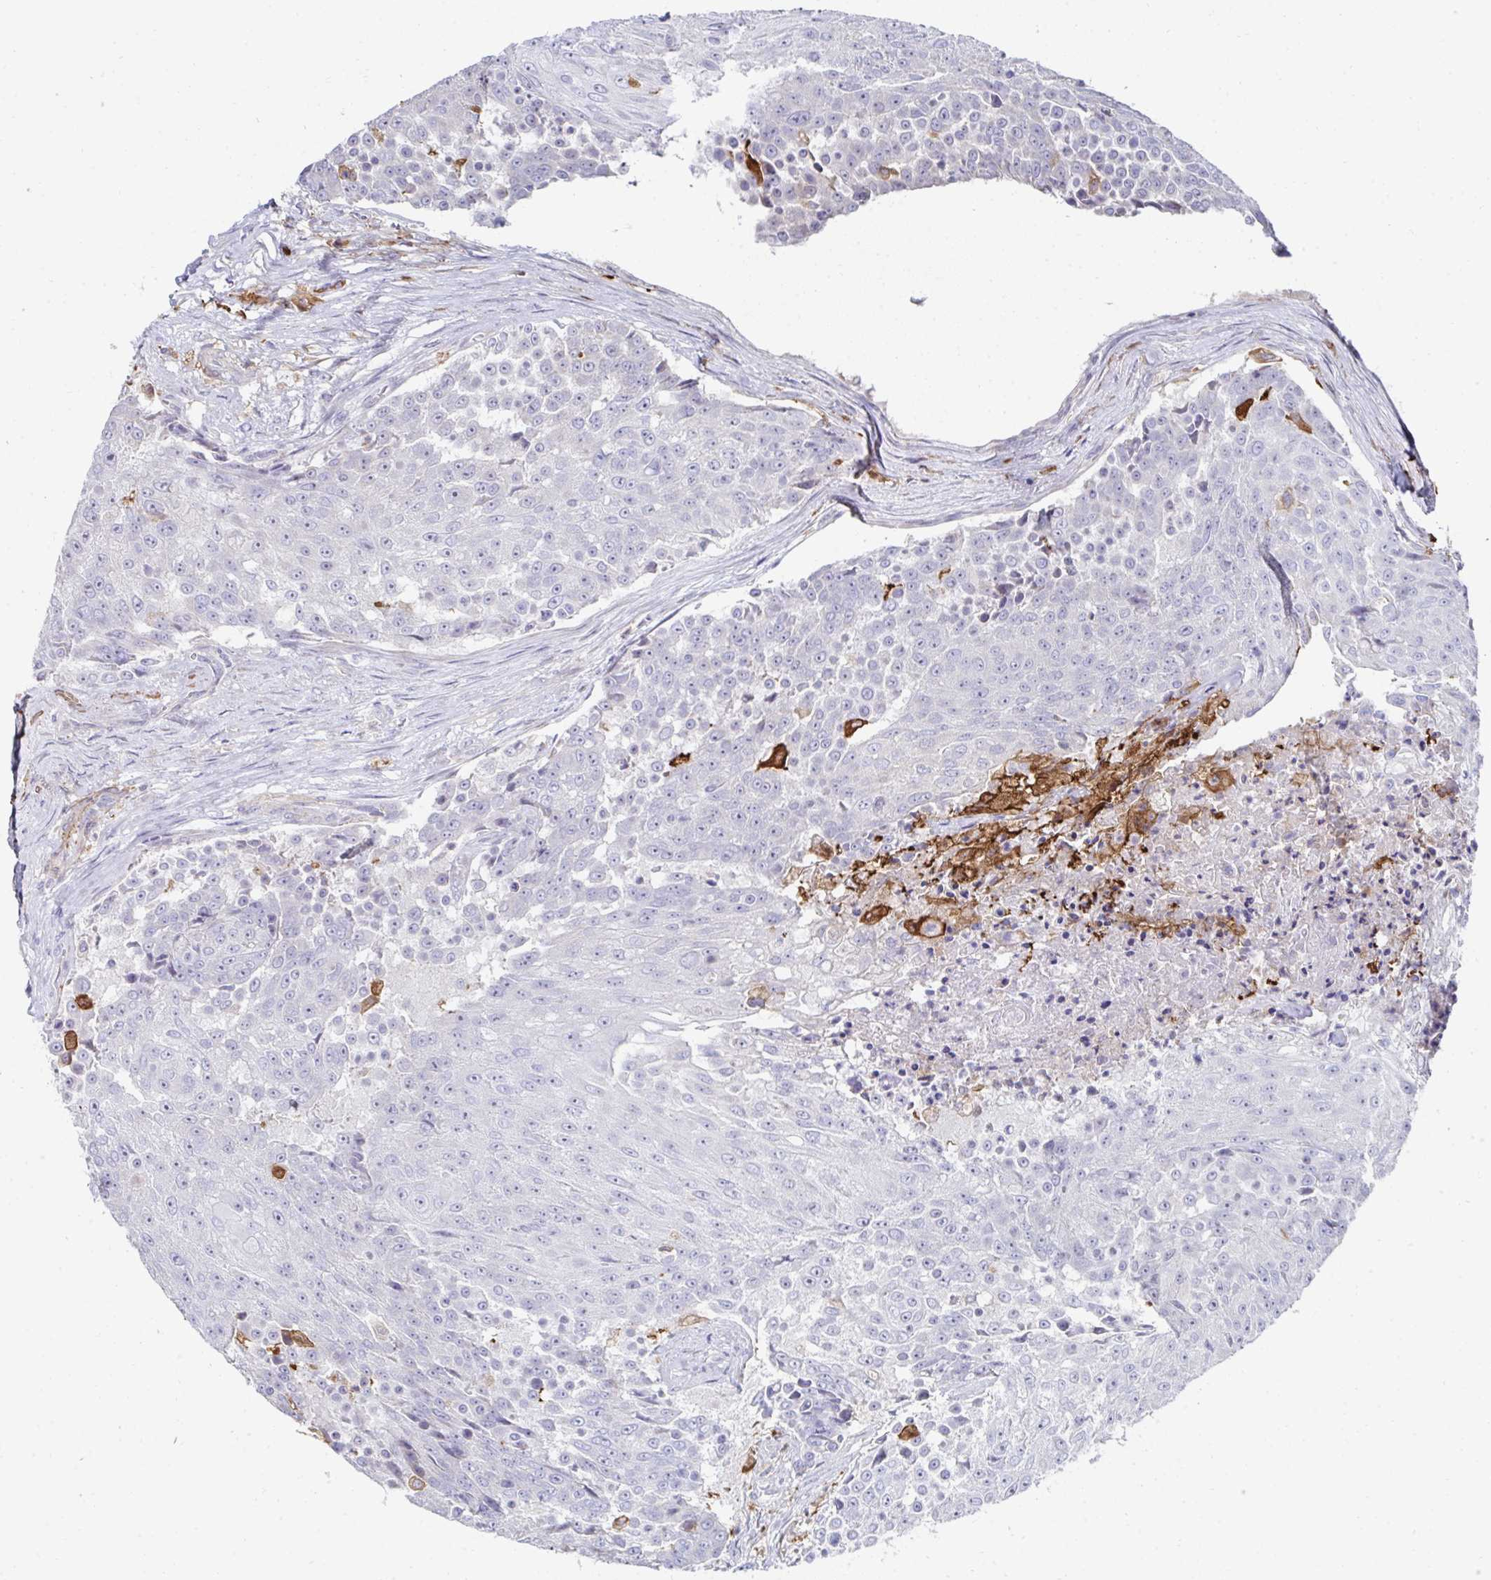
{"staining": {"intensity": "negative", "quantity": "none", "location": "none"}, "tissue": "urothelial cancer", "cell_type": "Tumor cells", "image_type": "cancer", "snomed": [{"axis": "morphology", "description": "Urothelial carcinoma, High grade"}, {"axis": "topography", "description": "Urinary bladder"}], "caption": "The image displays no significant expression in tumor cells of urothelial cancer.", "gene": "FBXL13", "patient": {"sex": "female", "age": 63}}